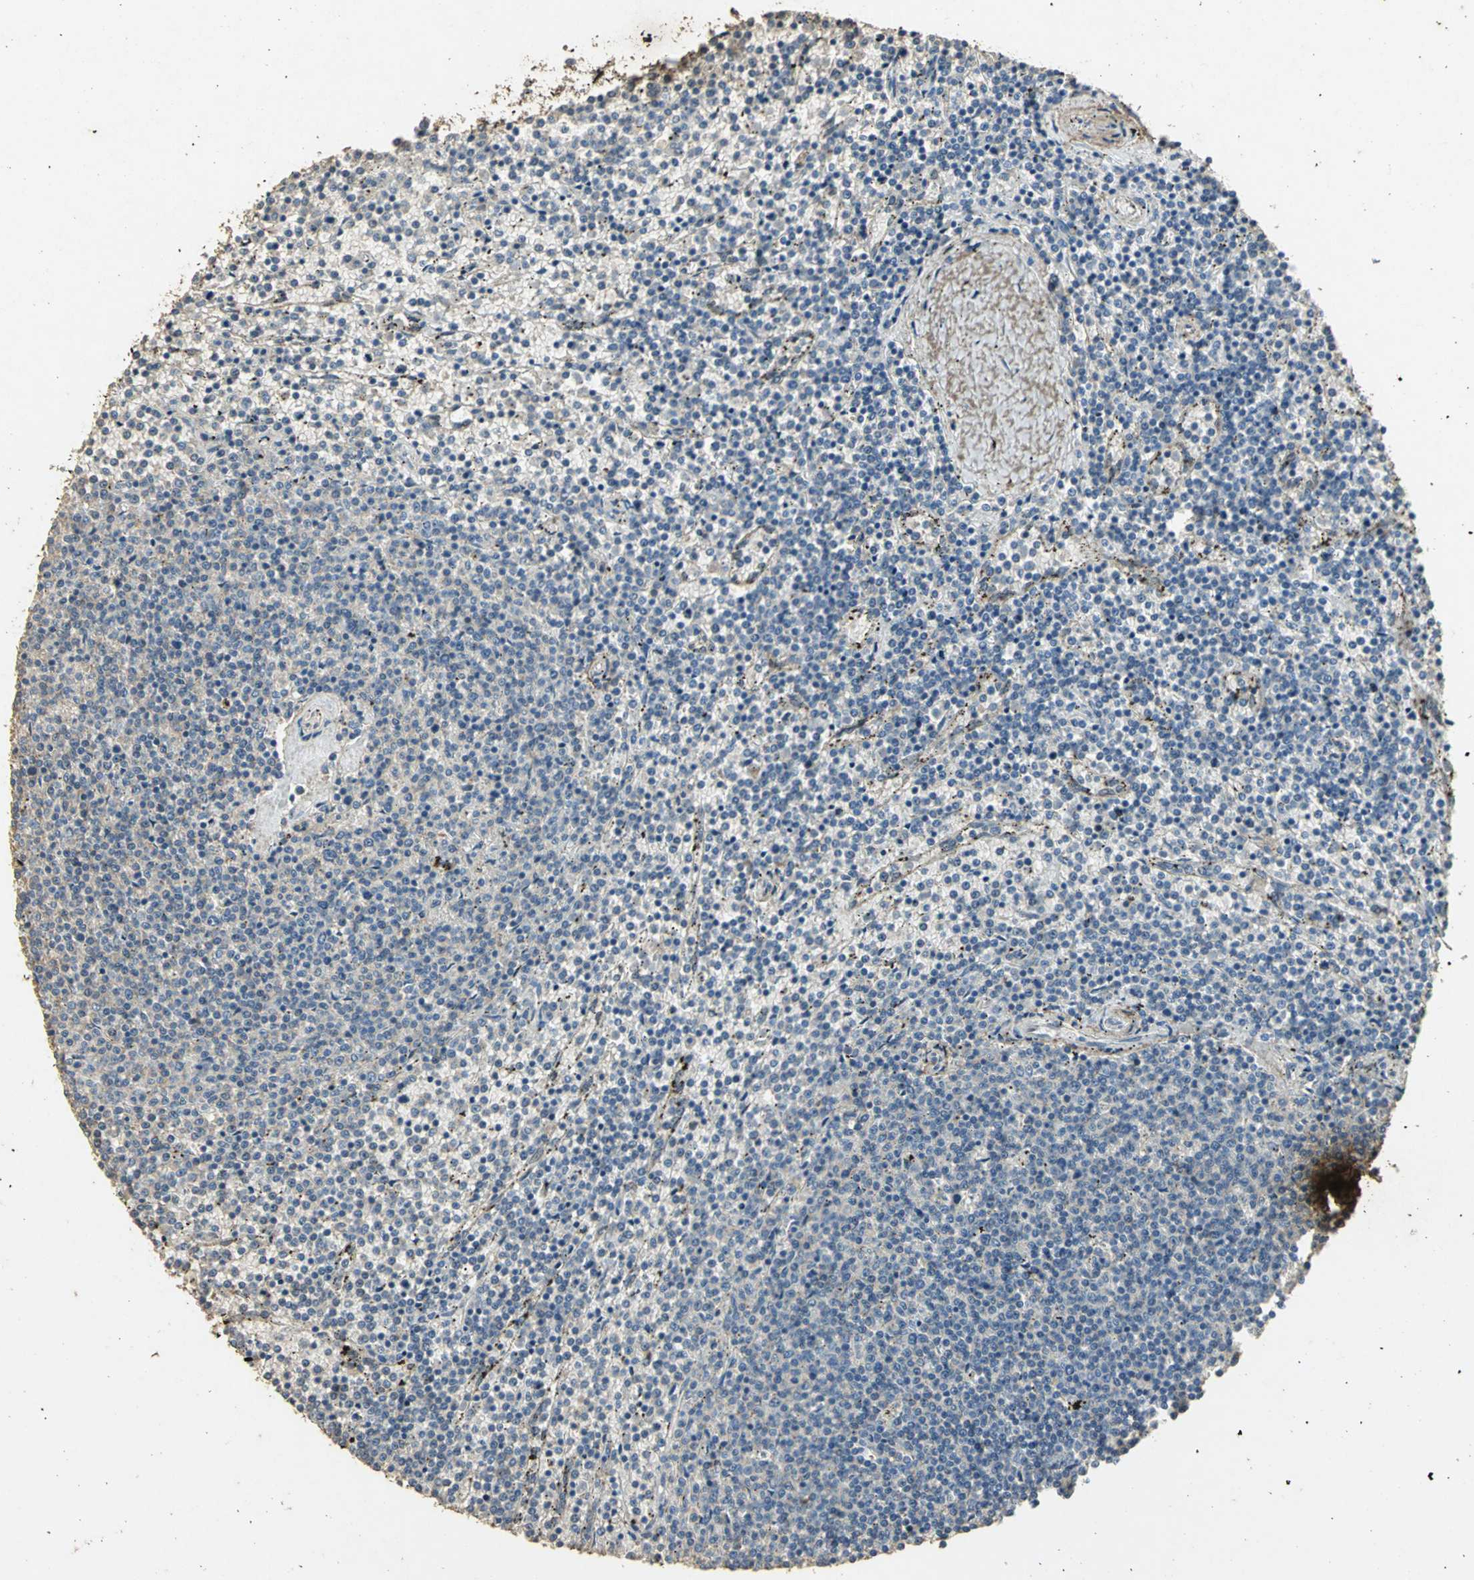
{"staining": {"intensity": "weak", "quantity": "<25%", "location": "cytoplasmic/membranous"}, "tissue": "lymphoma", "cell_type": "Tumor cells", "image_type": "cancer", "snomed": [{"axis": "morphology", "description": "Malignant lymphoma, non-Hodgkin's type, Low grade"}, {"axis": "topography", "description": "Spleen"}], "caption": "The micrograph exhibits no significant expression in tumor cells of low-grade malignant lymphoma, non-Hodgkin's type.", "gene": "ASB9", "patient": {"sex": "female", "age": 50}}